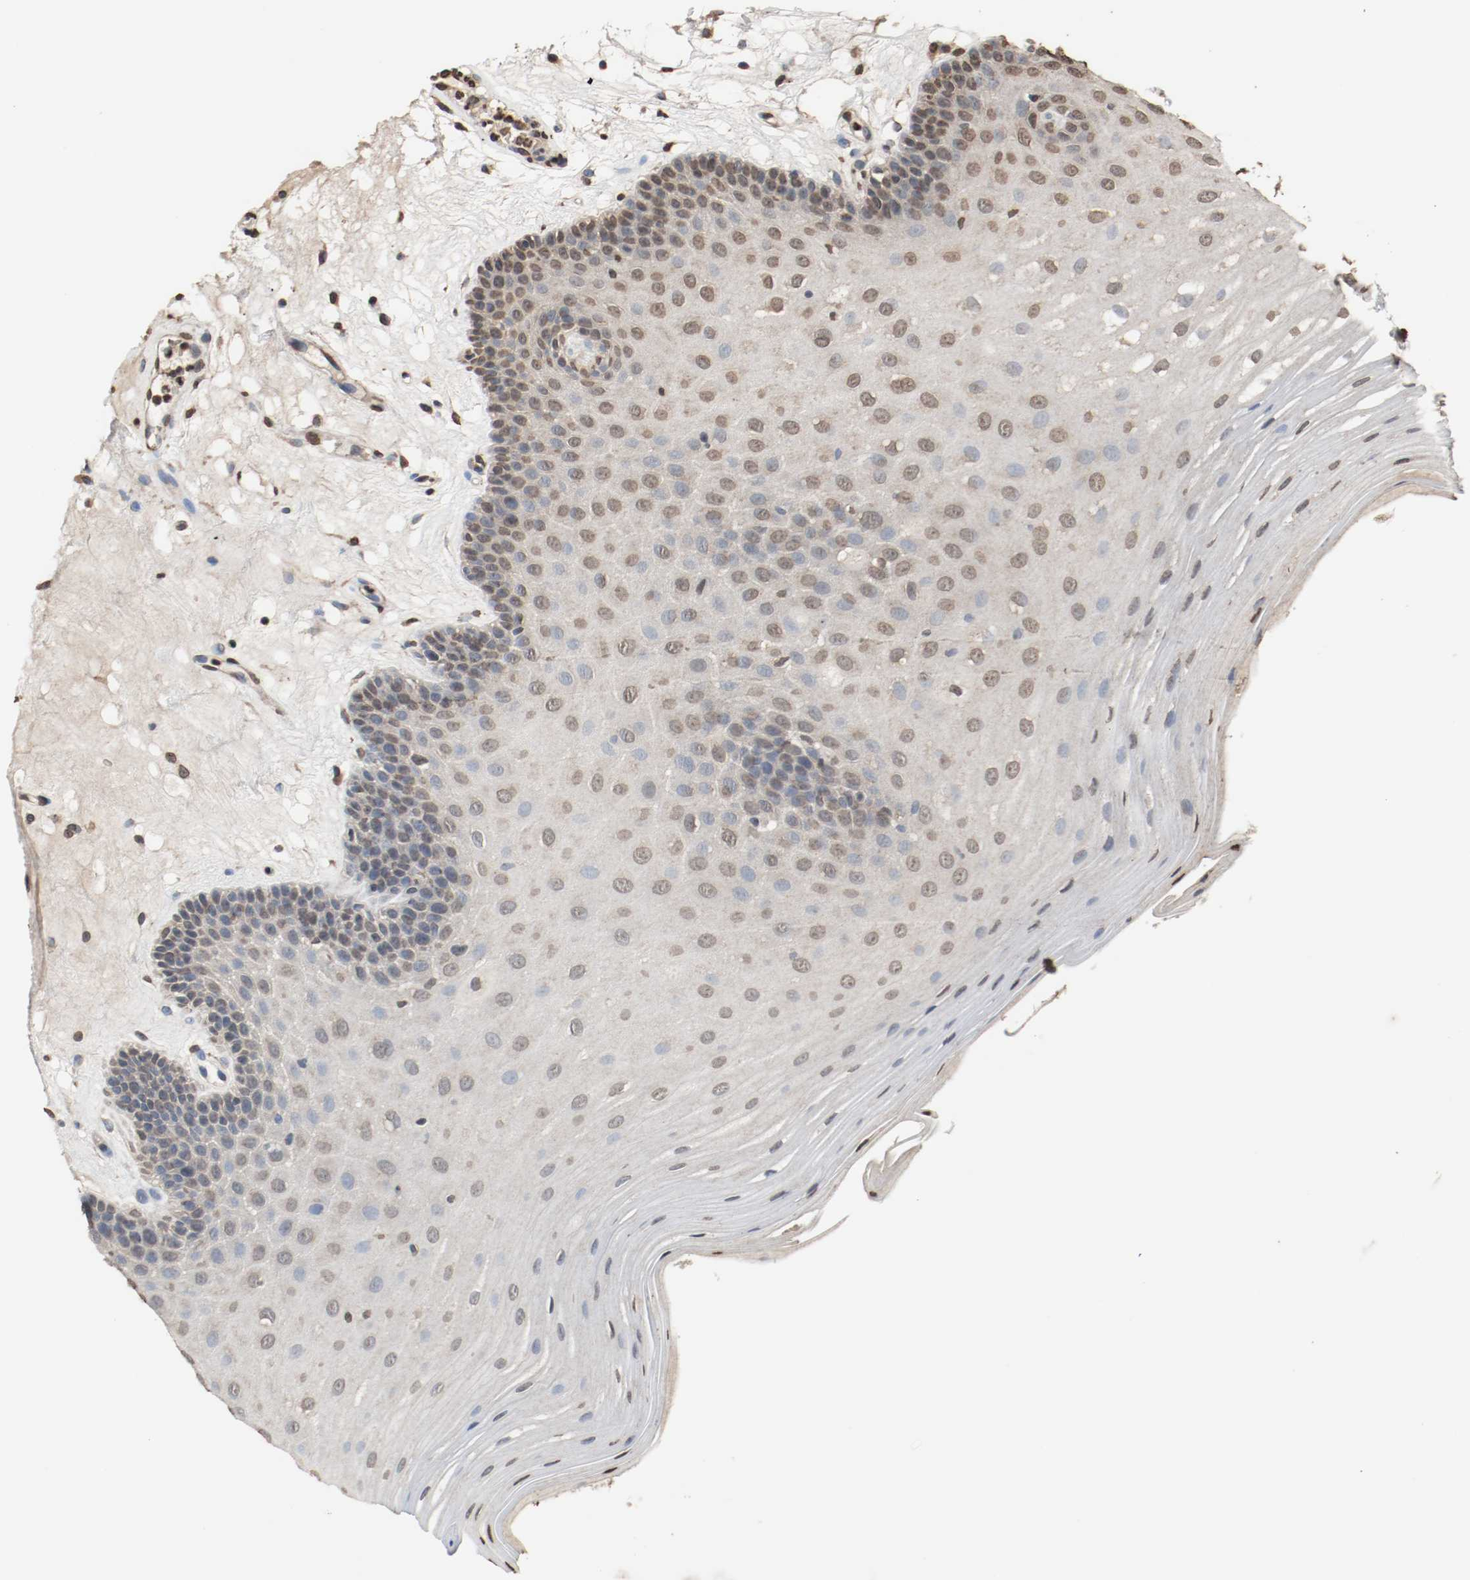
{"staining": {"intensity": "weak", "quantity": "<25%", "location": "cytoplasmic/membranous"}, "tissue": "oral mucosa", "cell_type": "Squamous epithelial cells", "image_type": "normal", "snomed": [{"axis": "morphology", "description": "Normal tissue, NOS"}, {"axis": "morphology", "description": "Squamous cell carcinoma, NOS"}, {"axis": "topography", "description": "Skeletal muscle"}, {"axis": "topography", "description": "Oral tissue"}, {"axis": "topography", "description": "Head-Neck"}], "caption": "Photomicrograph shows no protein staining in squamous epithelial cells of unremarkable oral mucosa.", "gene": "RTN4", "patient": {"sex": "male", "age": 71}}